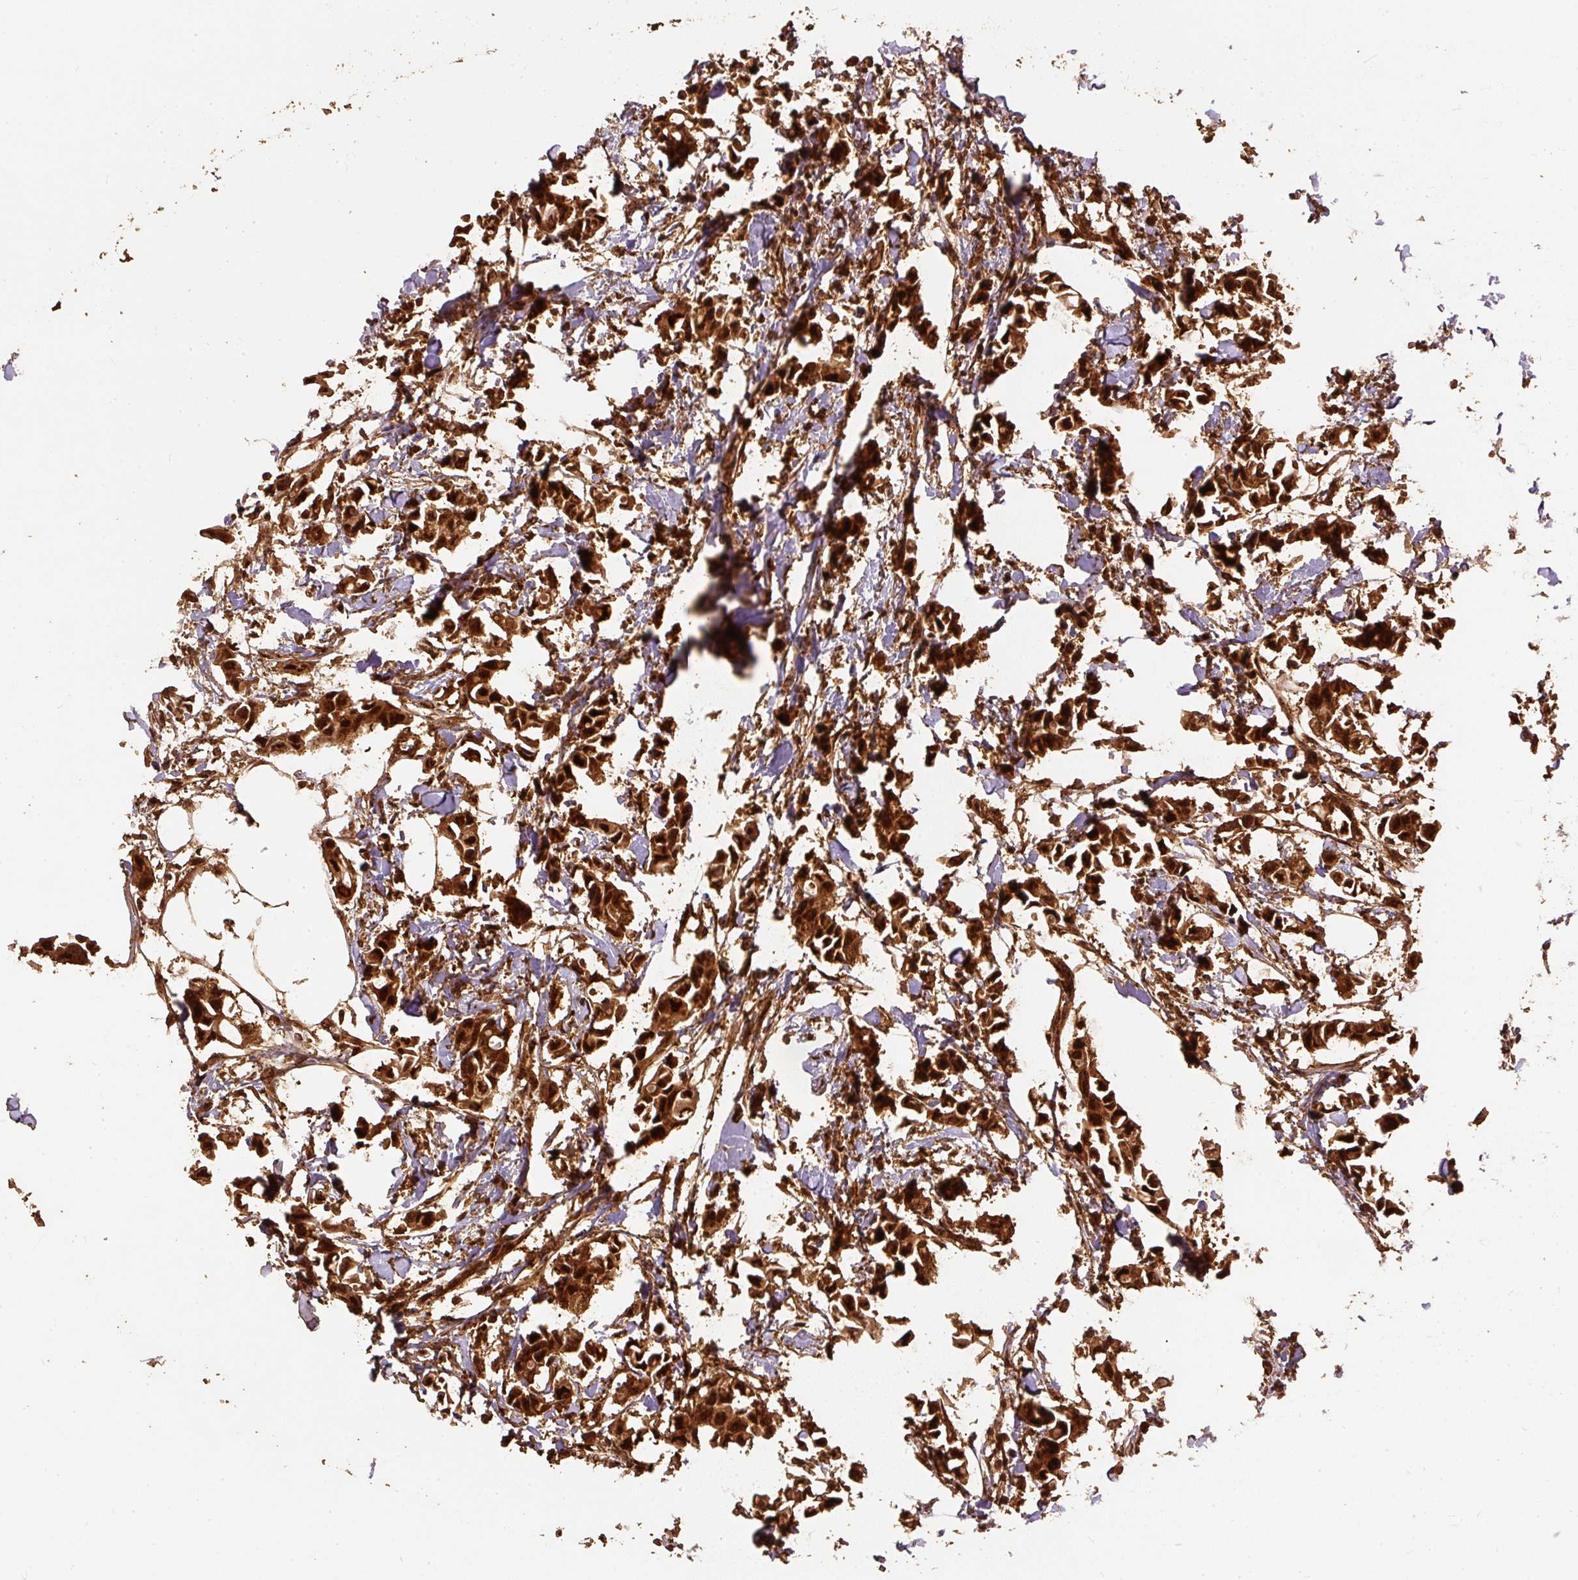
{"staining": {"intensity": "strong", "quantity": ">75%", "location": "cytoplasmic/membranous,nuclear"}, "tissue": "breast cancer", "cell_type": "Tumor cells", "image_type": "cancer", "snomed": [{"axis": "morphology", "description": "Duct carcinoma"}, {"axis": "topography", "description": "Breast"}], "caption": "Intraductal carcinoma (breast) stained with a protein marker exhibits strong staining in tumor cells.", "gene": "PSMD1", "patient": {"sex": "female", "age": 41}}